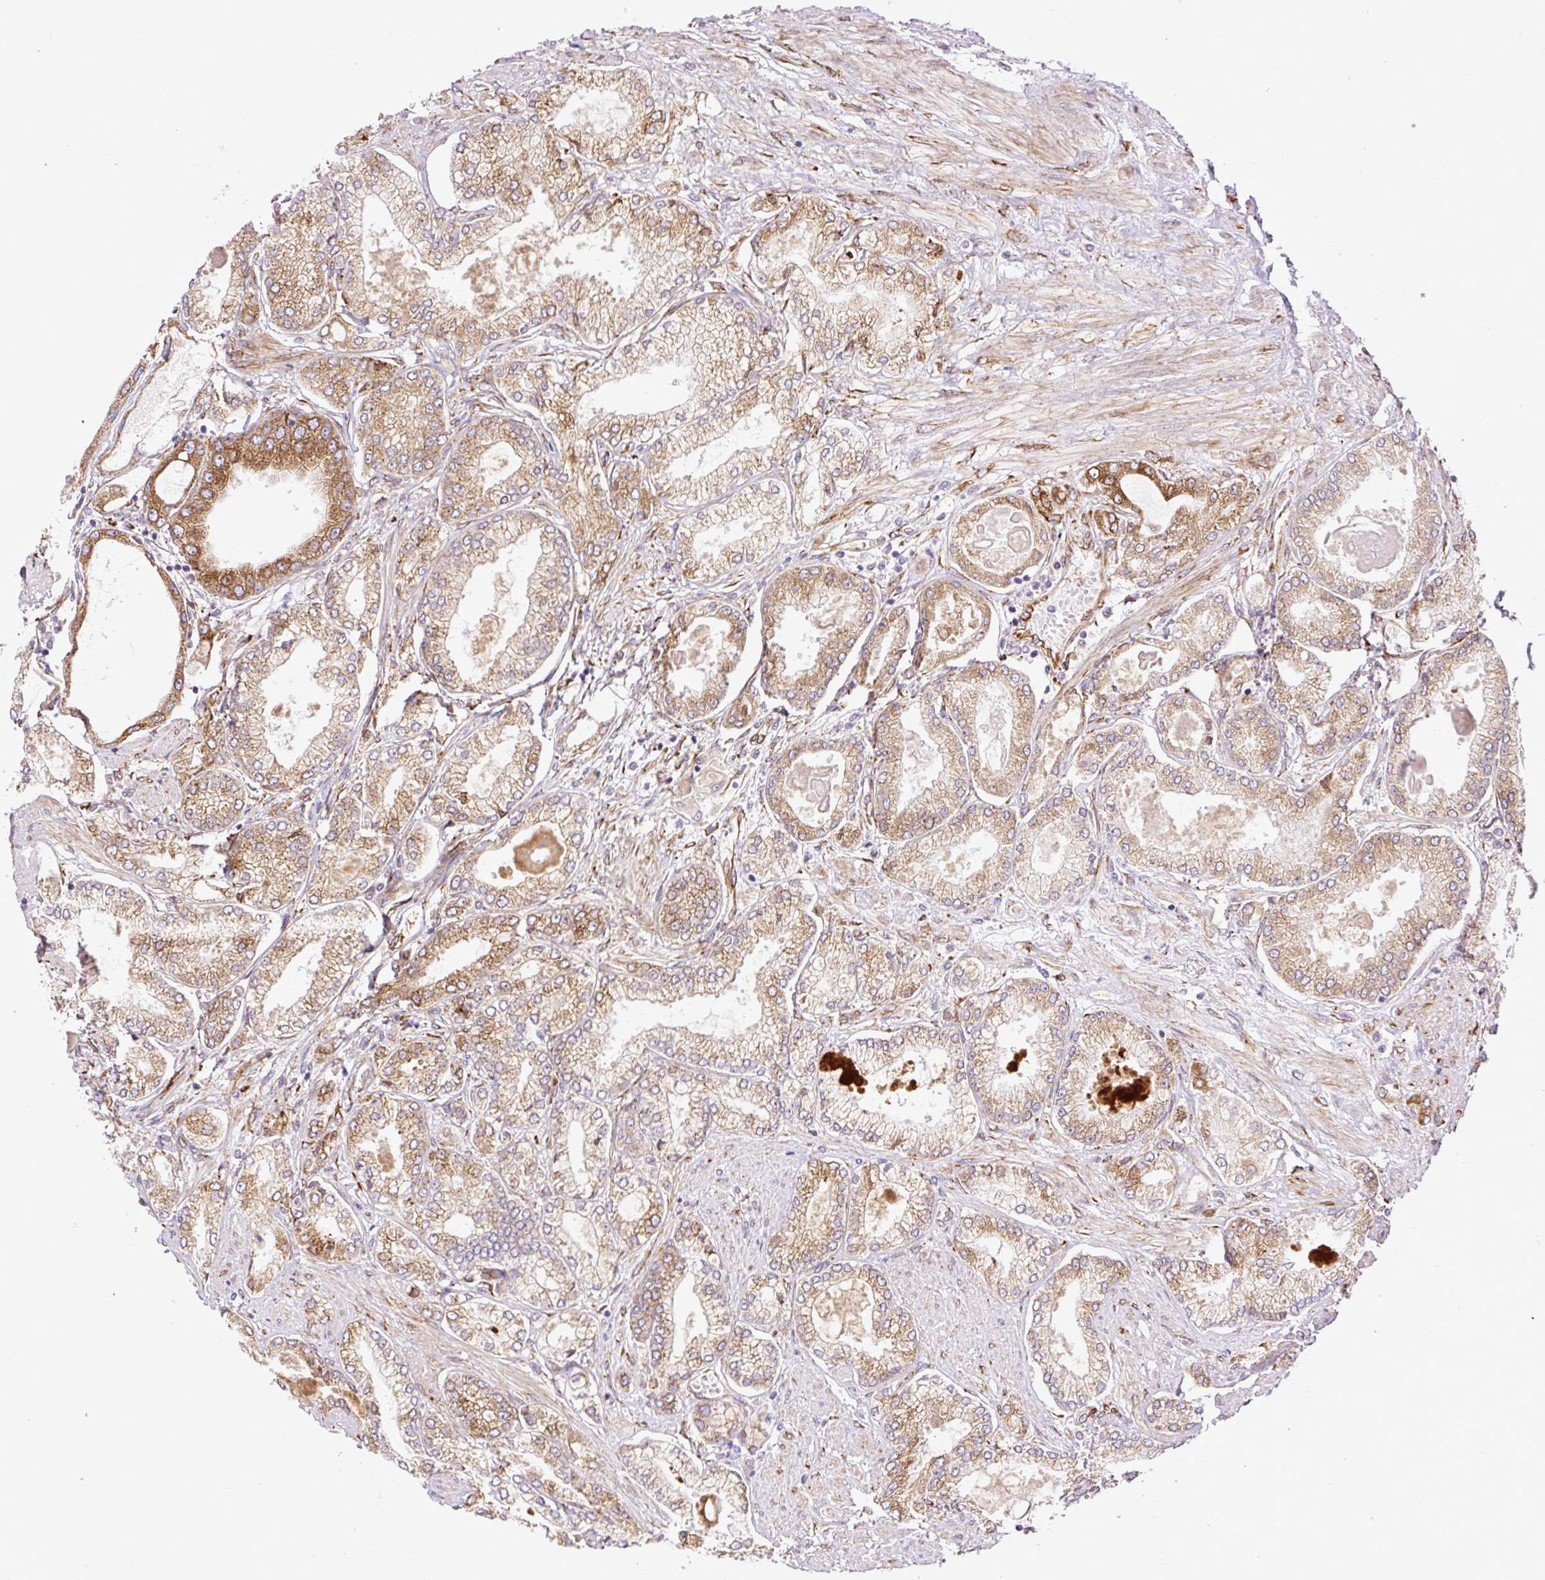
{"staining": {"intensity": "moderate", "quantity": ">75%", "location": "cytoplasmic/membranous"}, "tissue": "prostate cancer", "cell_type": "Tumor cells", "image_type": "cancer", "snomed": [{"axis": "morphology", "description": "Adenocarcinoma, High grade"}, {"axis": "topography", "description": "Prostate"}], "caption": "A brown stain labels moderate cytoplasmic/membranous expression of a protein in prostate cancer (adenocarcinoma (high-grade)) tumor cells.", "gene": "RAB30", "patient": {"sex": "male", "age": 68}}